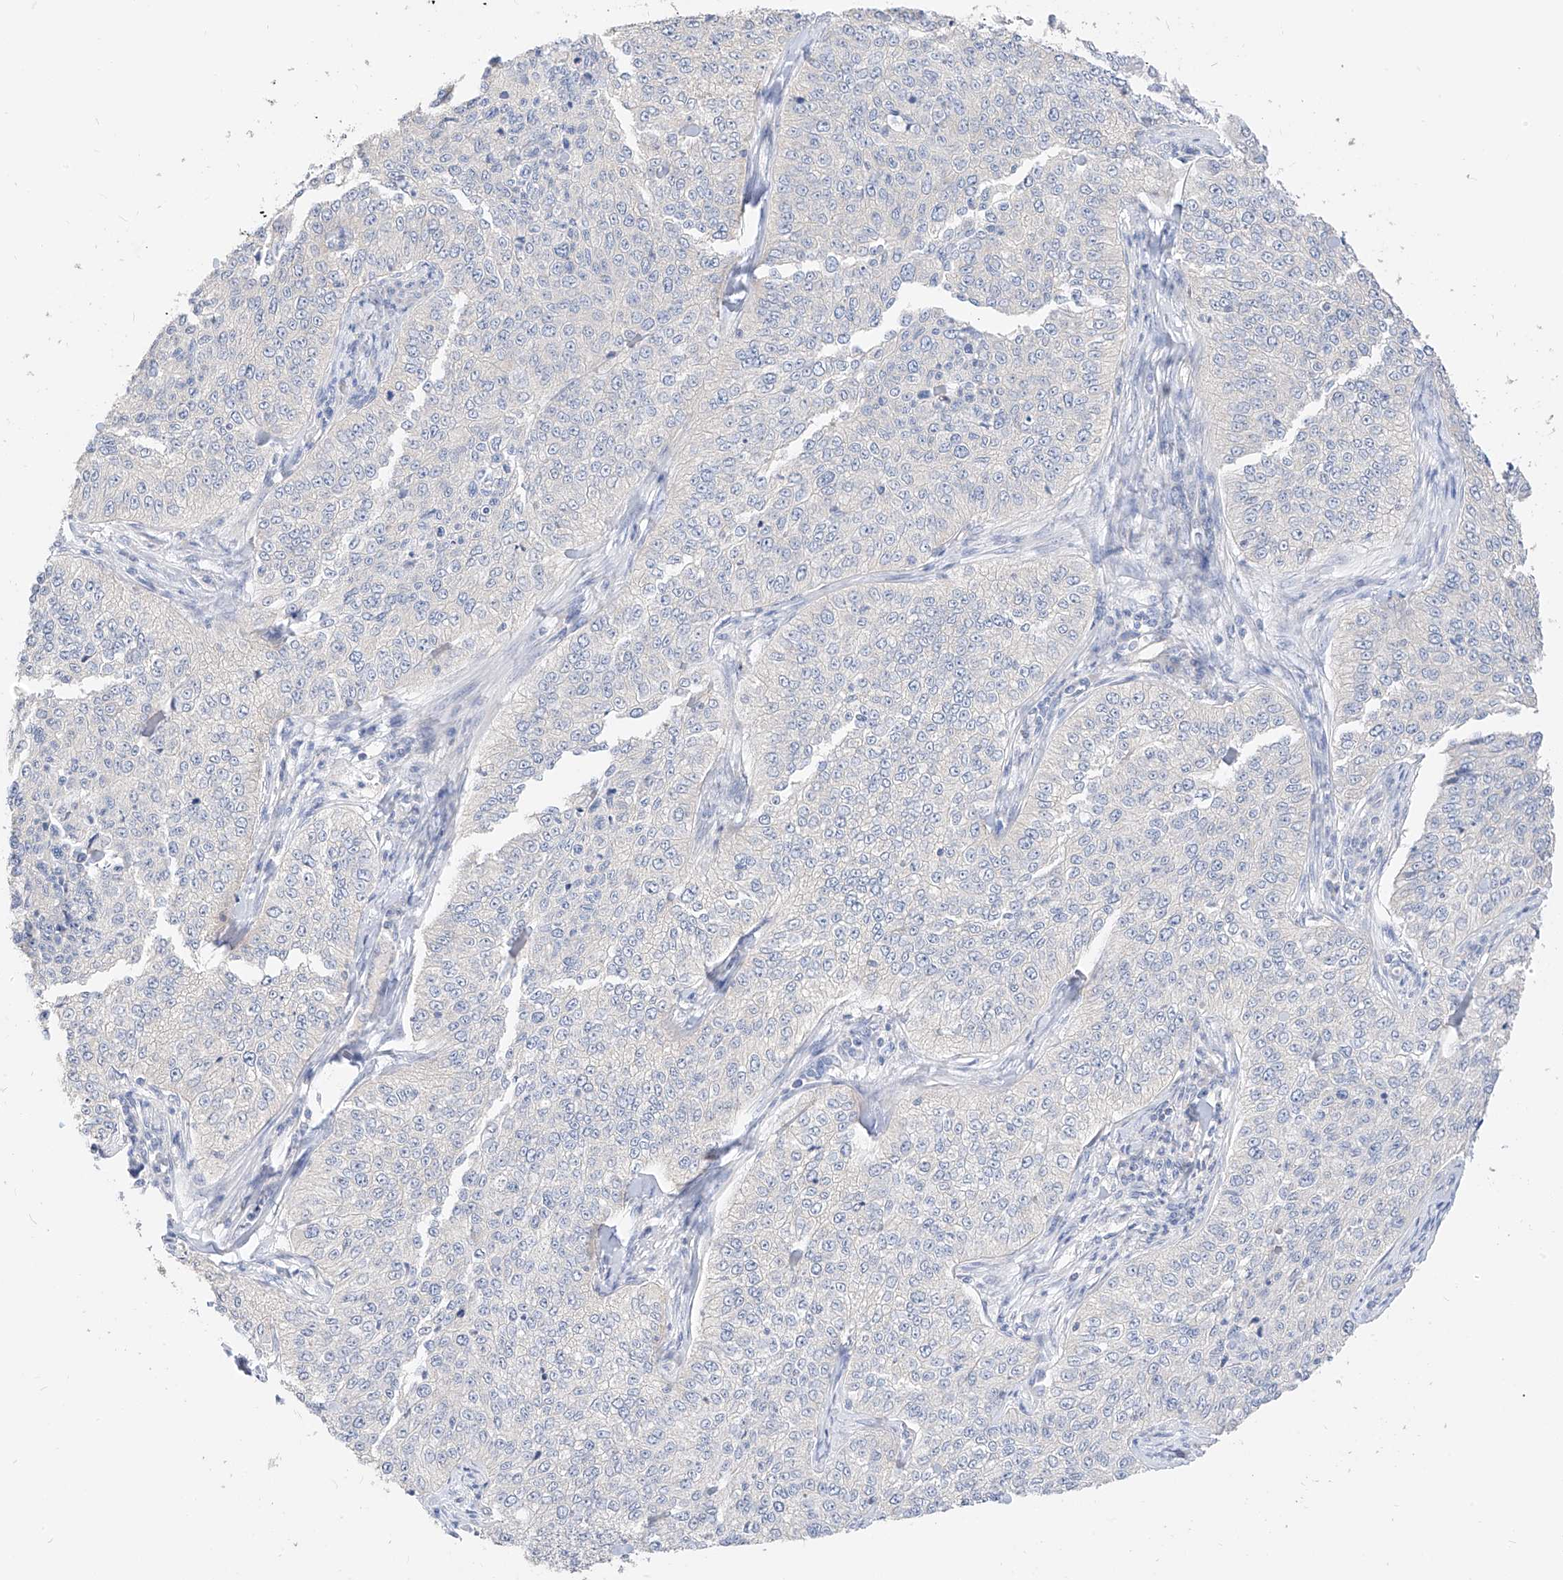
{"staining": {"intensity": "negative", "quantity": "none", "location": "none"}, "tissue": "cervical cancer", "cell_type": "Tumor cells", "image_type": "cancer", "snomed": [{"axis": "morphology", "description": "Squamous cell carcinoma, NOS"}, {"axis": "topography", "description": "Cervix"}], "caption": "DAB immunohistochemical staining of cervical squamous cell carcinoma demonstrates no significant expression in tumor cells.", "gene": "ZZEF1", "patient": {"sex": "female", "age": 35}}